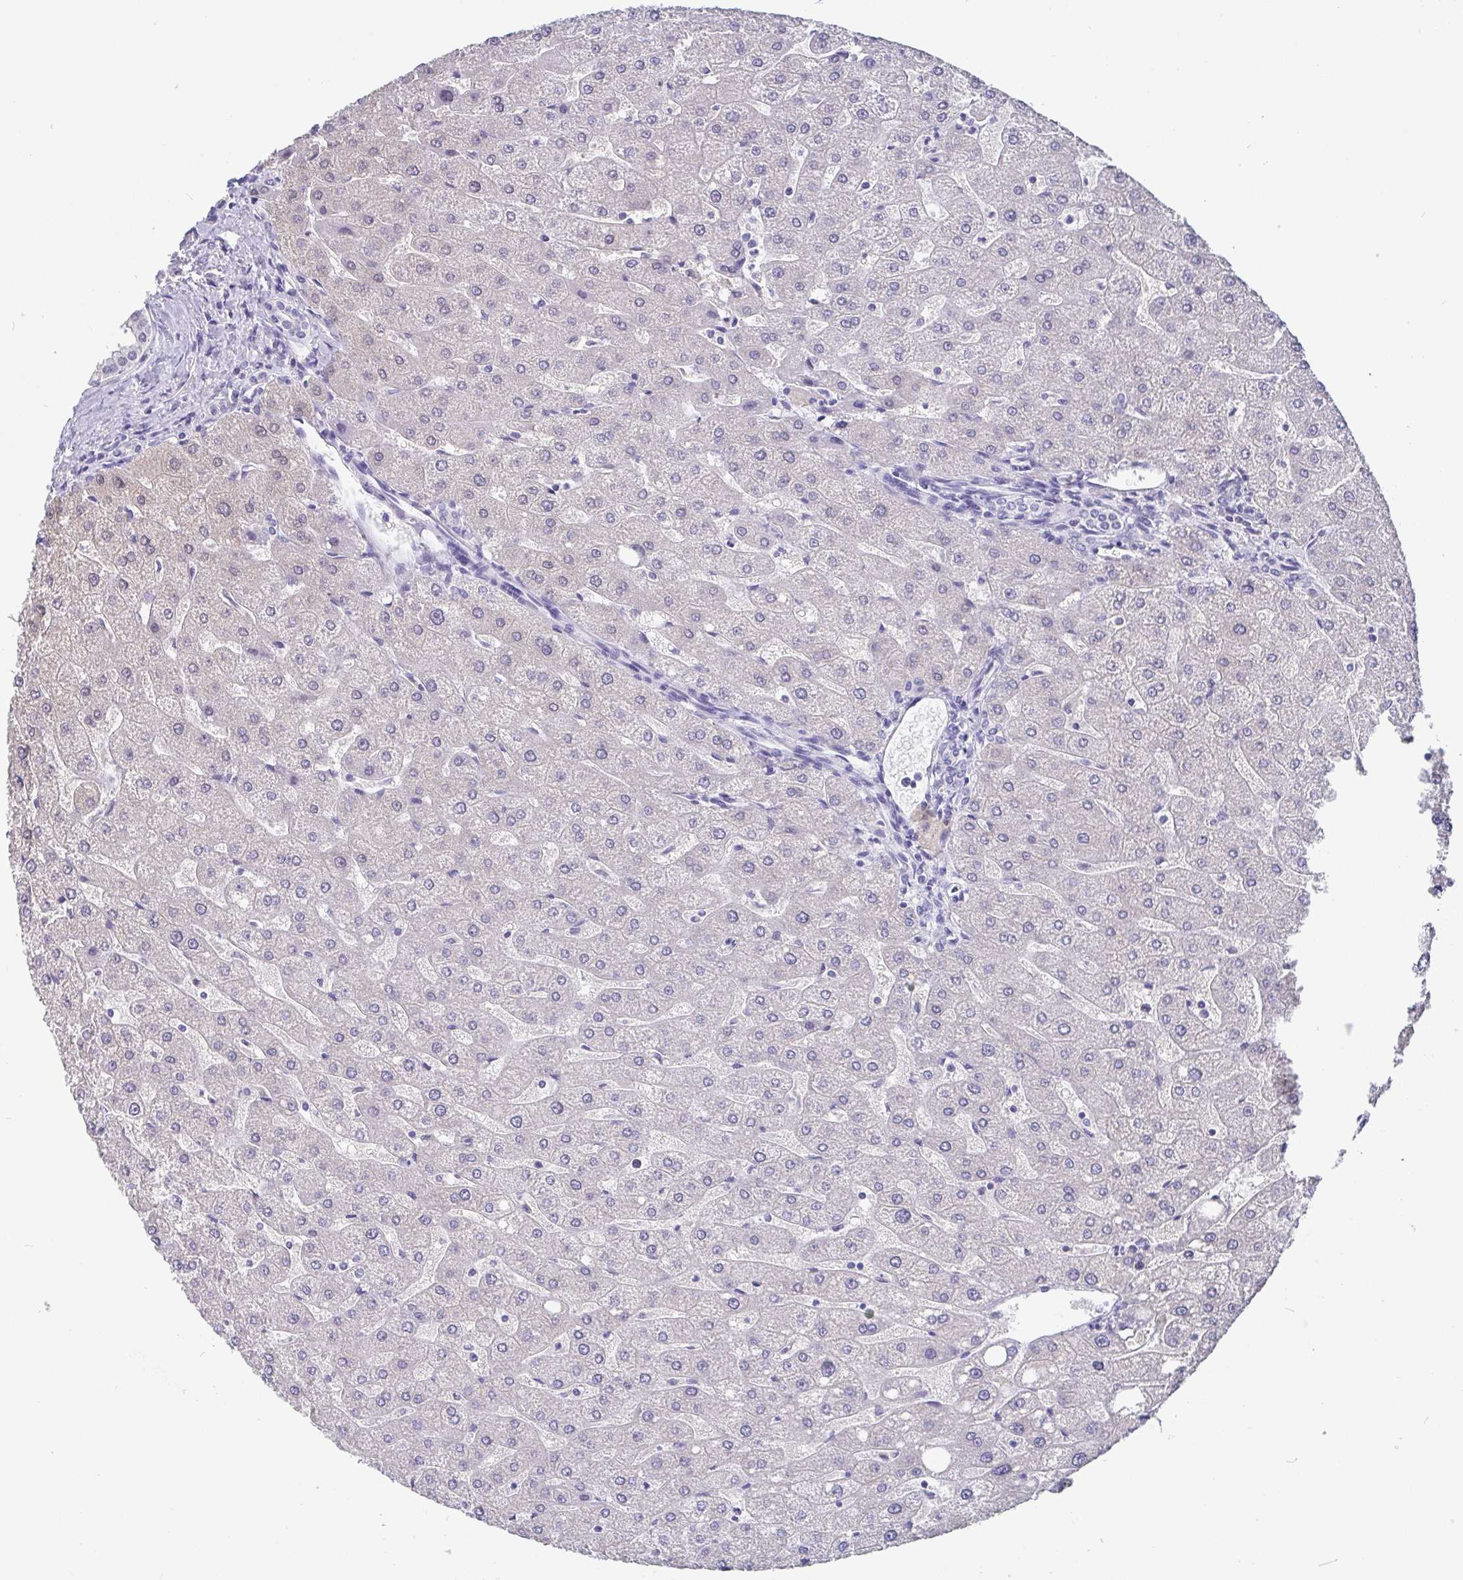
{"staining": {"intensity": "negative", "quantity": "none", "location": "none"}, "tissue": "liver", "cell_type": "Cholangiocytes", "image_type": "normal", "snomed": [{"axis": "morphology", "description": "Normal tissue, NOS"}, {"axis": "topography", "description": "Liver"}], "caption": "Immunohistochemistry (IHC) of unremarkable liver shows no positivity in cholangiocytes.", "gene": "IDH1", "patient": {"sex": "male", "age": 67}}